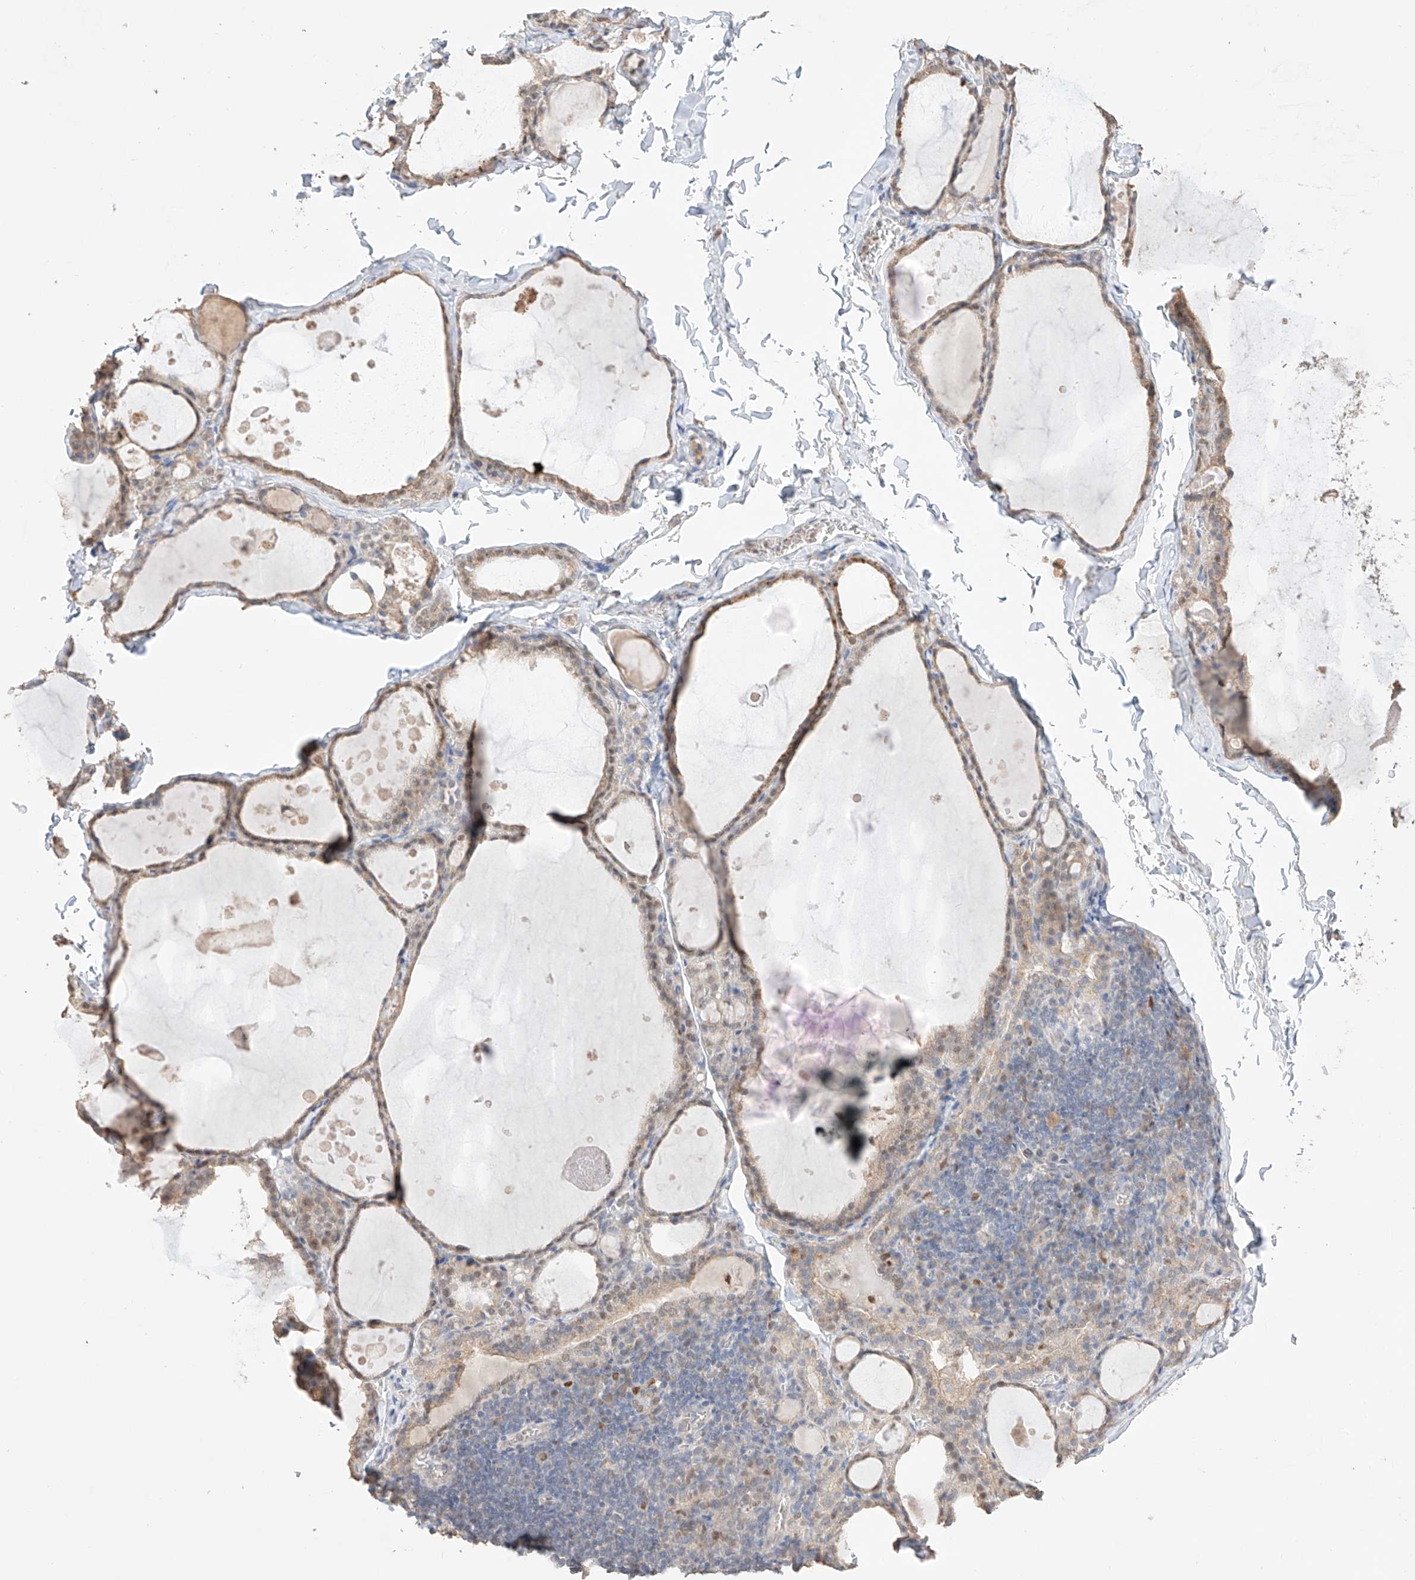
{"staining": {"intensity": "weak", "quantity": ">75%", "location": "cytoplasmic/membranous,nuclear"}, "tissue": "thyroid gland", "cell_type": "Glandular cells", "image_type": "normal", "snomed": [{"axis": "morphology", "description": "Normal tissue, NOS"}, {"axis": "topography", "description": "Thyroid gland"}], "caption": "A brown stain labels weak cytoplasmic/membranous,nuclear positivity of a protein in glandular cells of normal human thyroid gland.", "gene": "APIP", "patient": {"sex": "male", "age": 56}}